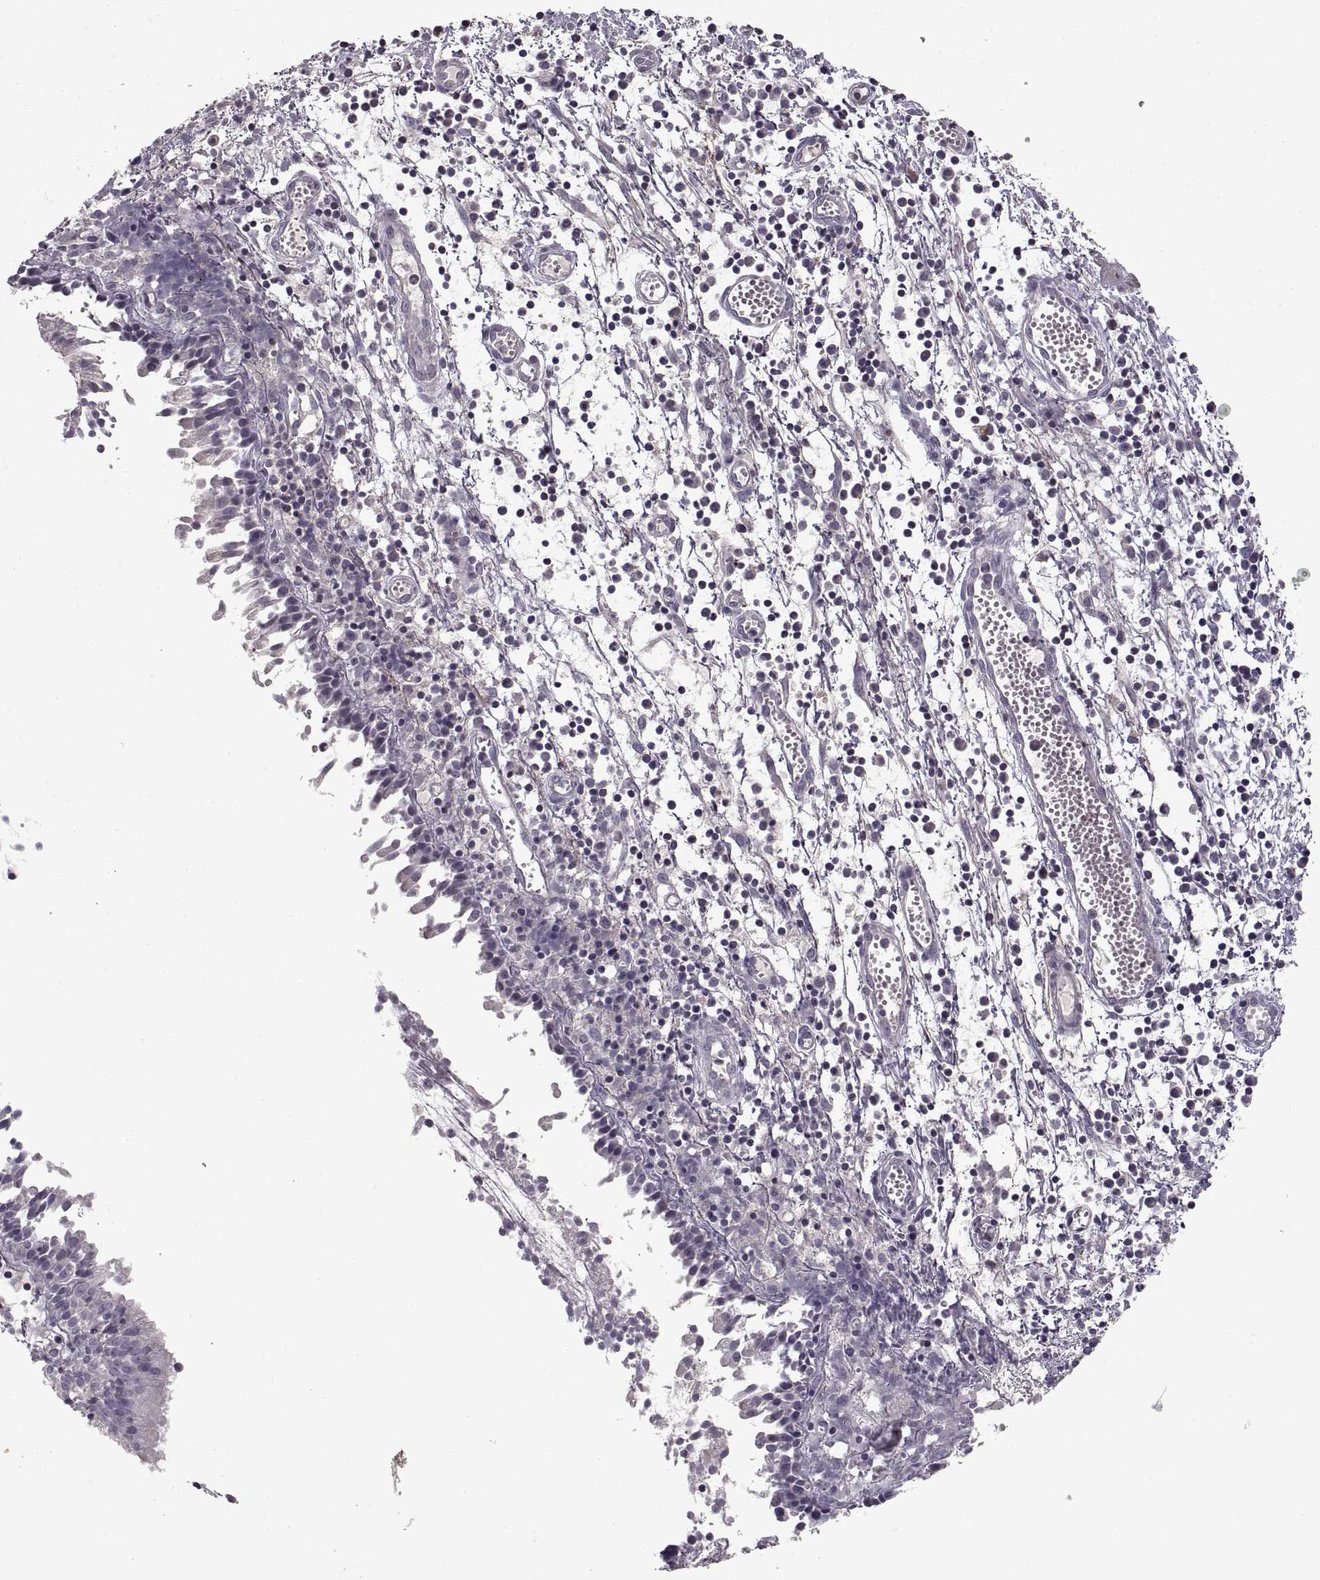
{"staining": {"intensity": "negative", "quantity": "none", "location": "none"}, "tissue": "nasopharynx", "cell_type": "Respiratory epithelial cells", "image_type": "normal", "snomed": [{"axis": "morphology", "description": "Normal tissue, NOS"}, {"axis": "topography", "description": "Nasopharynx"}], "caption": "Immunohistochemistry (IHC) of unremarkable human nasopharynx shows no positivity in respiratory epithelial cells. (DAB (3,3'-diaminobenzidine) immunohistochemistry with hematoxylin counter stain).", "gene": "ADAM11", "patient": {"sex": "male", "age": 9}}